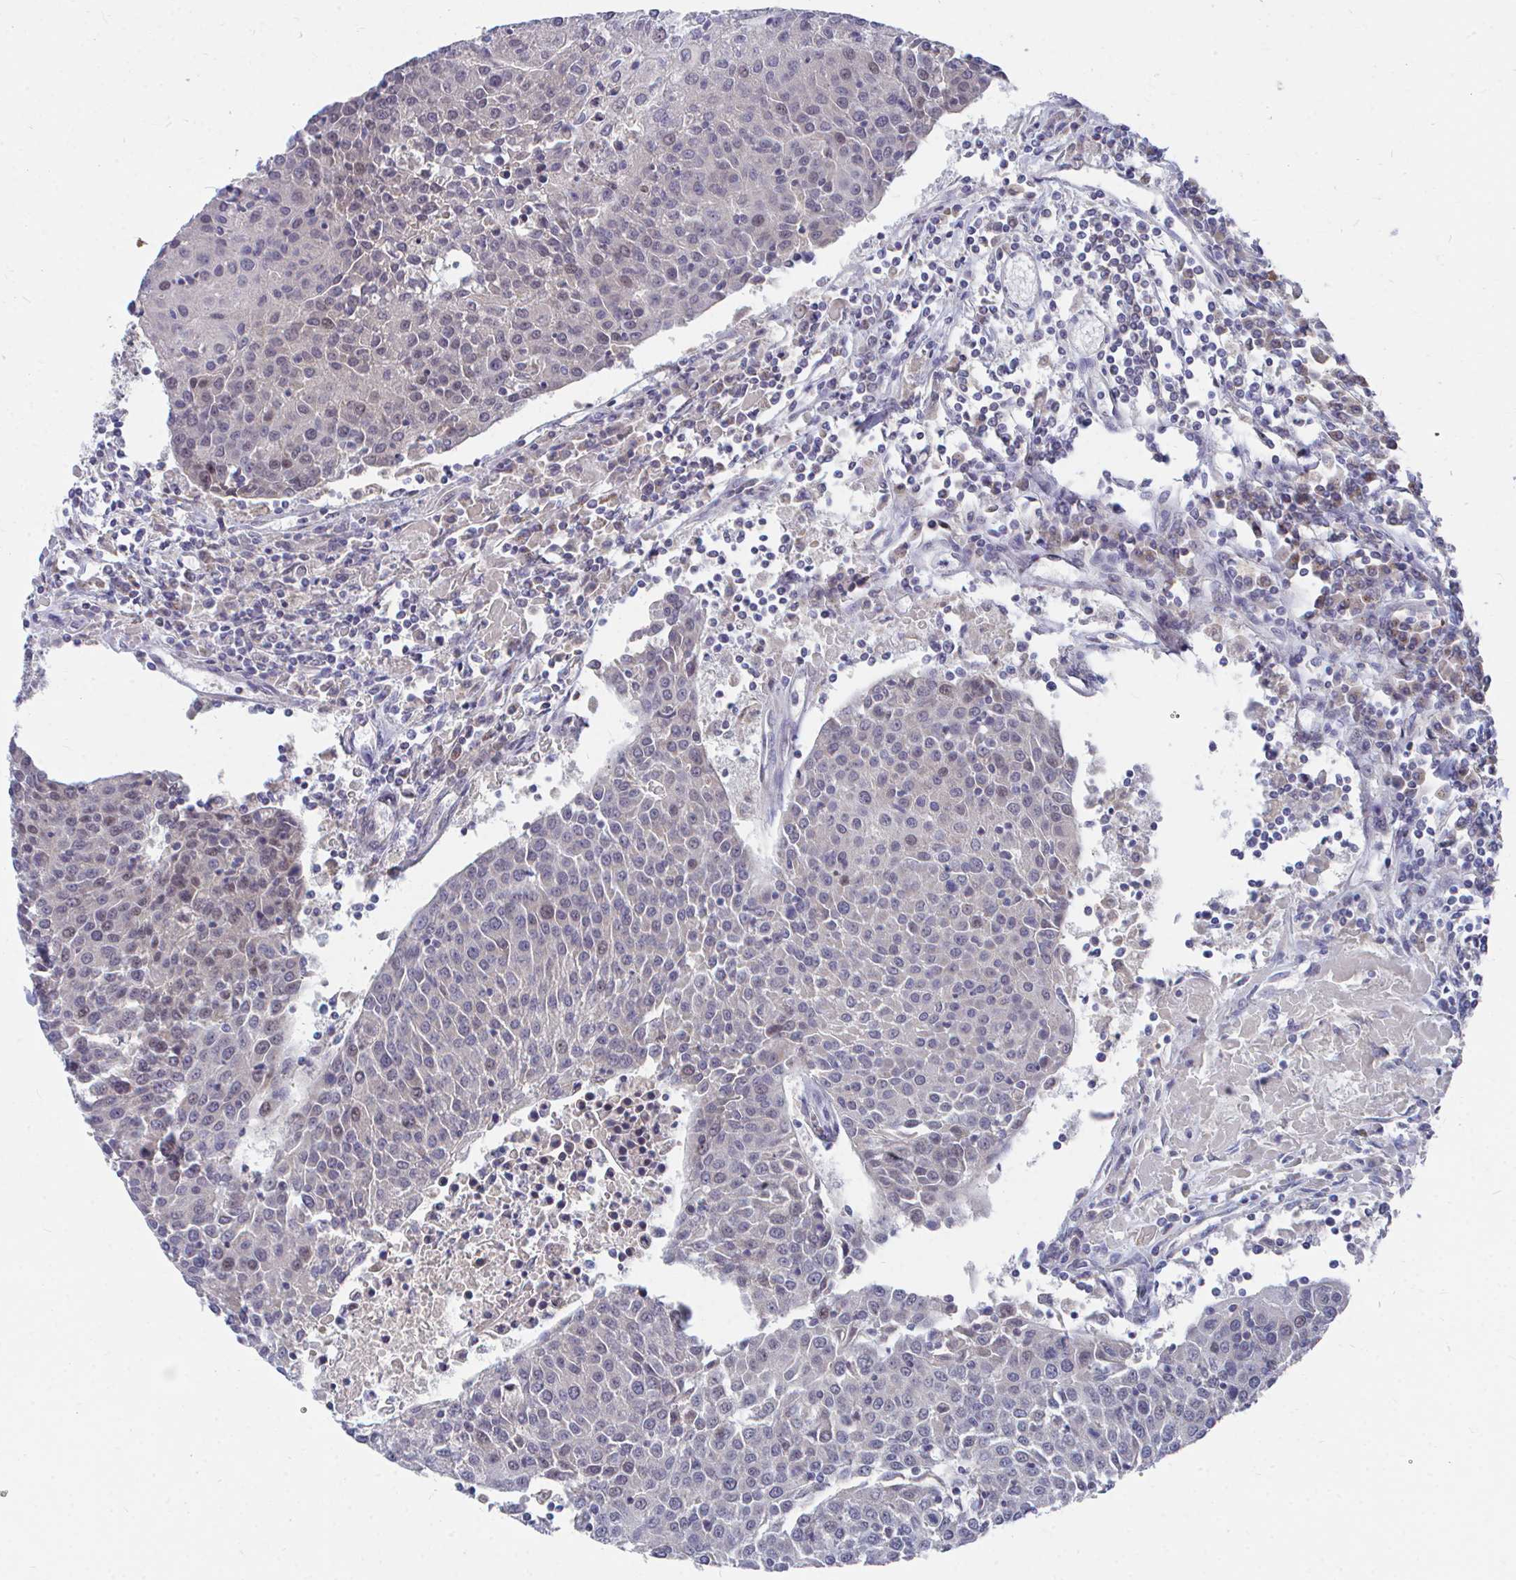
{"staining": {"intensity": "negative", "quantity": "none", "location": "none"}, "tissue": "urothelial cancer", "cell_type": "Tumor cells", "image_type": "cancer", "snomed": [{"axis": "morphology", "description": "Urothelial carcinoma, High grade"}, {"axis": "topography", "description": "Urinary bladder"}], "caption": "This is an immunohistochemistry micrograph of urothelial cancer. There is no positivity in tumor cells.", "gene": "PEX3", "patient": {"sex": "female", "age": 85}}